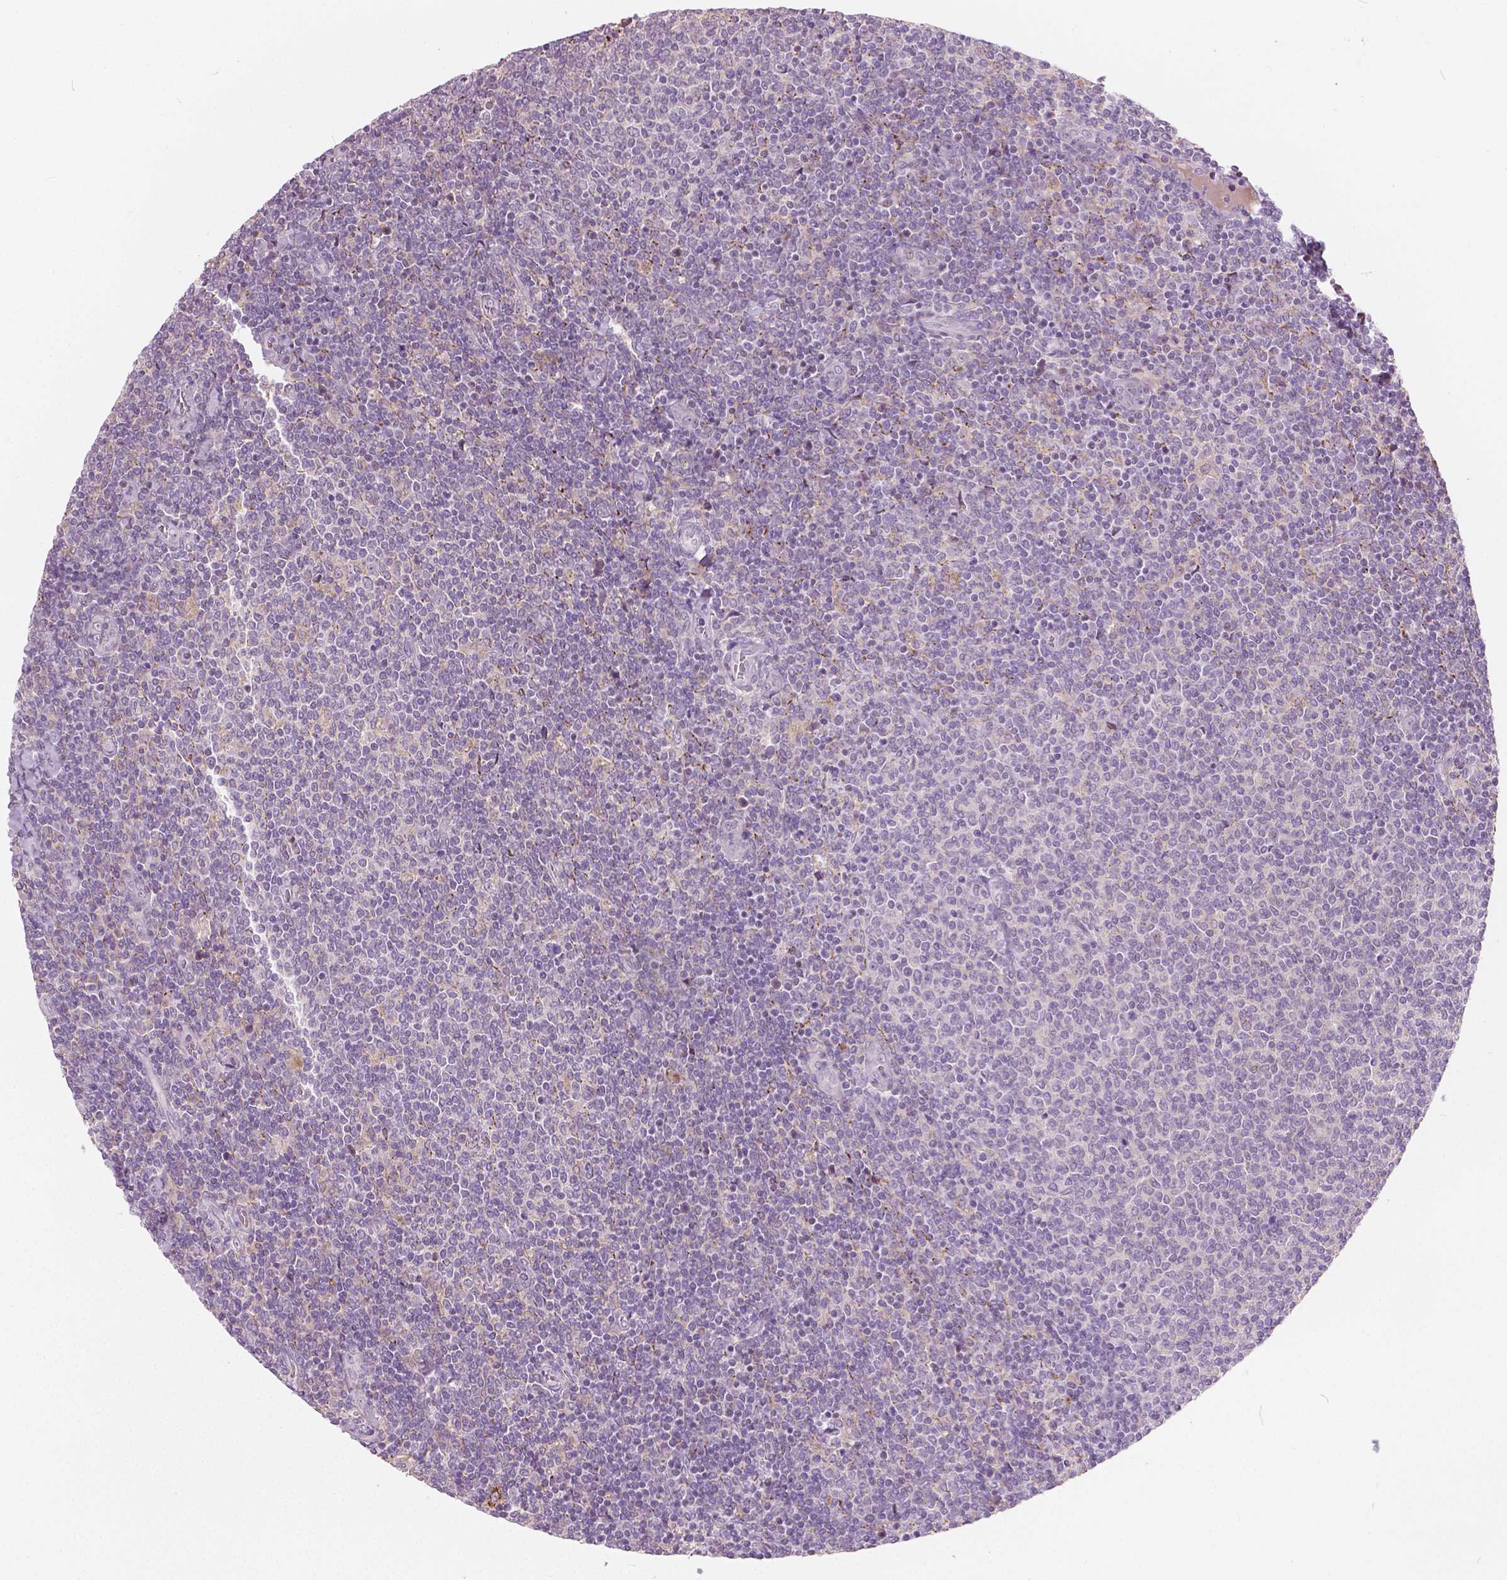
{"staining": {"intensity": "negative", "quantity": "none", "location": "none"}, "tissue": "lymphoma", "cell_type": "Tumor cells", "image_type": "cancer", "snomed": [{"axis": "morphology", "description": "Malignant lymphoma, non-Hodgkin's type, Low grade"}, {"axis": "topography", "description": "Lymph node"}], "caption": "IHC image of low-grade malignant lymphoma, non-Hodgkin's type stained for a protein (brown), which displays no positivity in tumor cells.", "gene": "DLX6", "patient": {"sex": "male", "age": 52}}